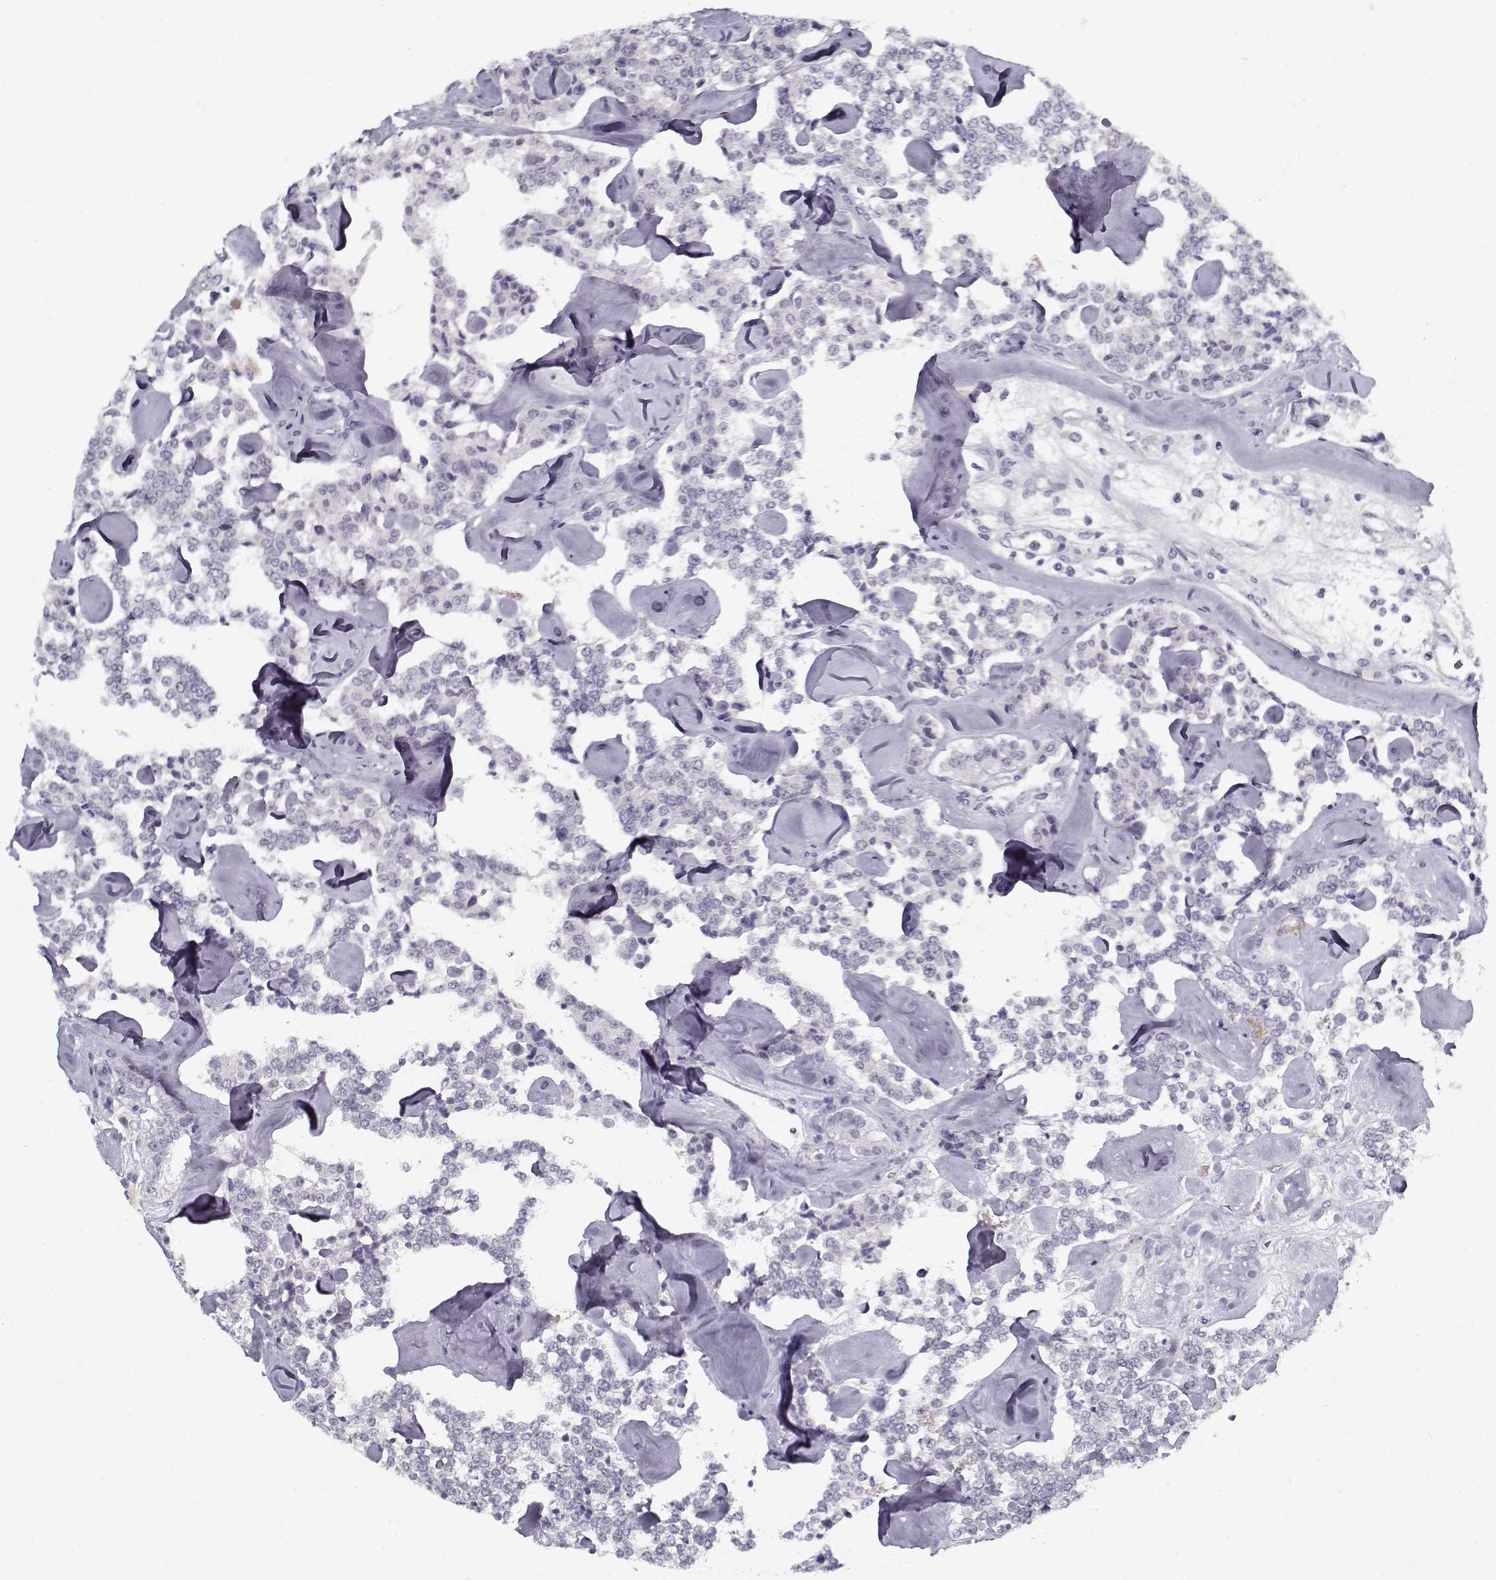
{"staining": {"intensity": "negative", "quantity": "none", "location": "none"}, "tissue": "carcinoid", "cell_type": "Tumor cells", "image_type": "cancer", "snomed": [{"axis": "morphology", "description": "Carcinoid, malignant, NOS"}, {"axis": "topography", "description": "Pancreas"}], "caption": "Photomicrograph shows no significant protein staining in tumor cells of malignant carcinoid.", "gene": "SPACA9", "patient": {"sex": "male", "age": 41}}